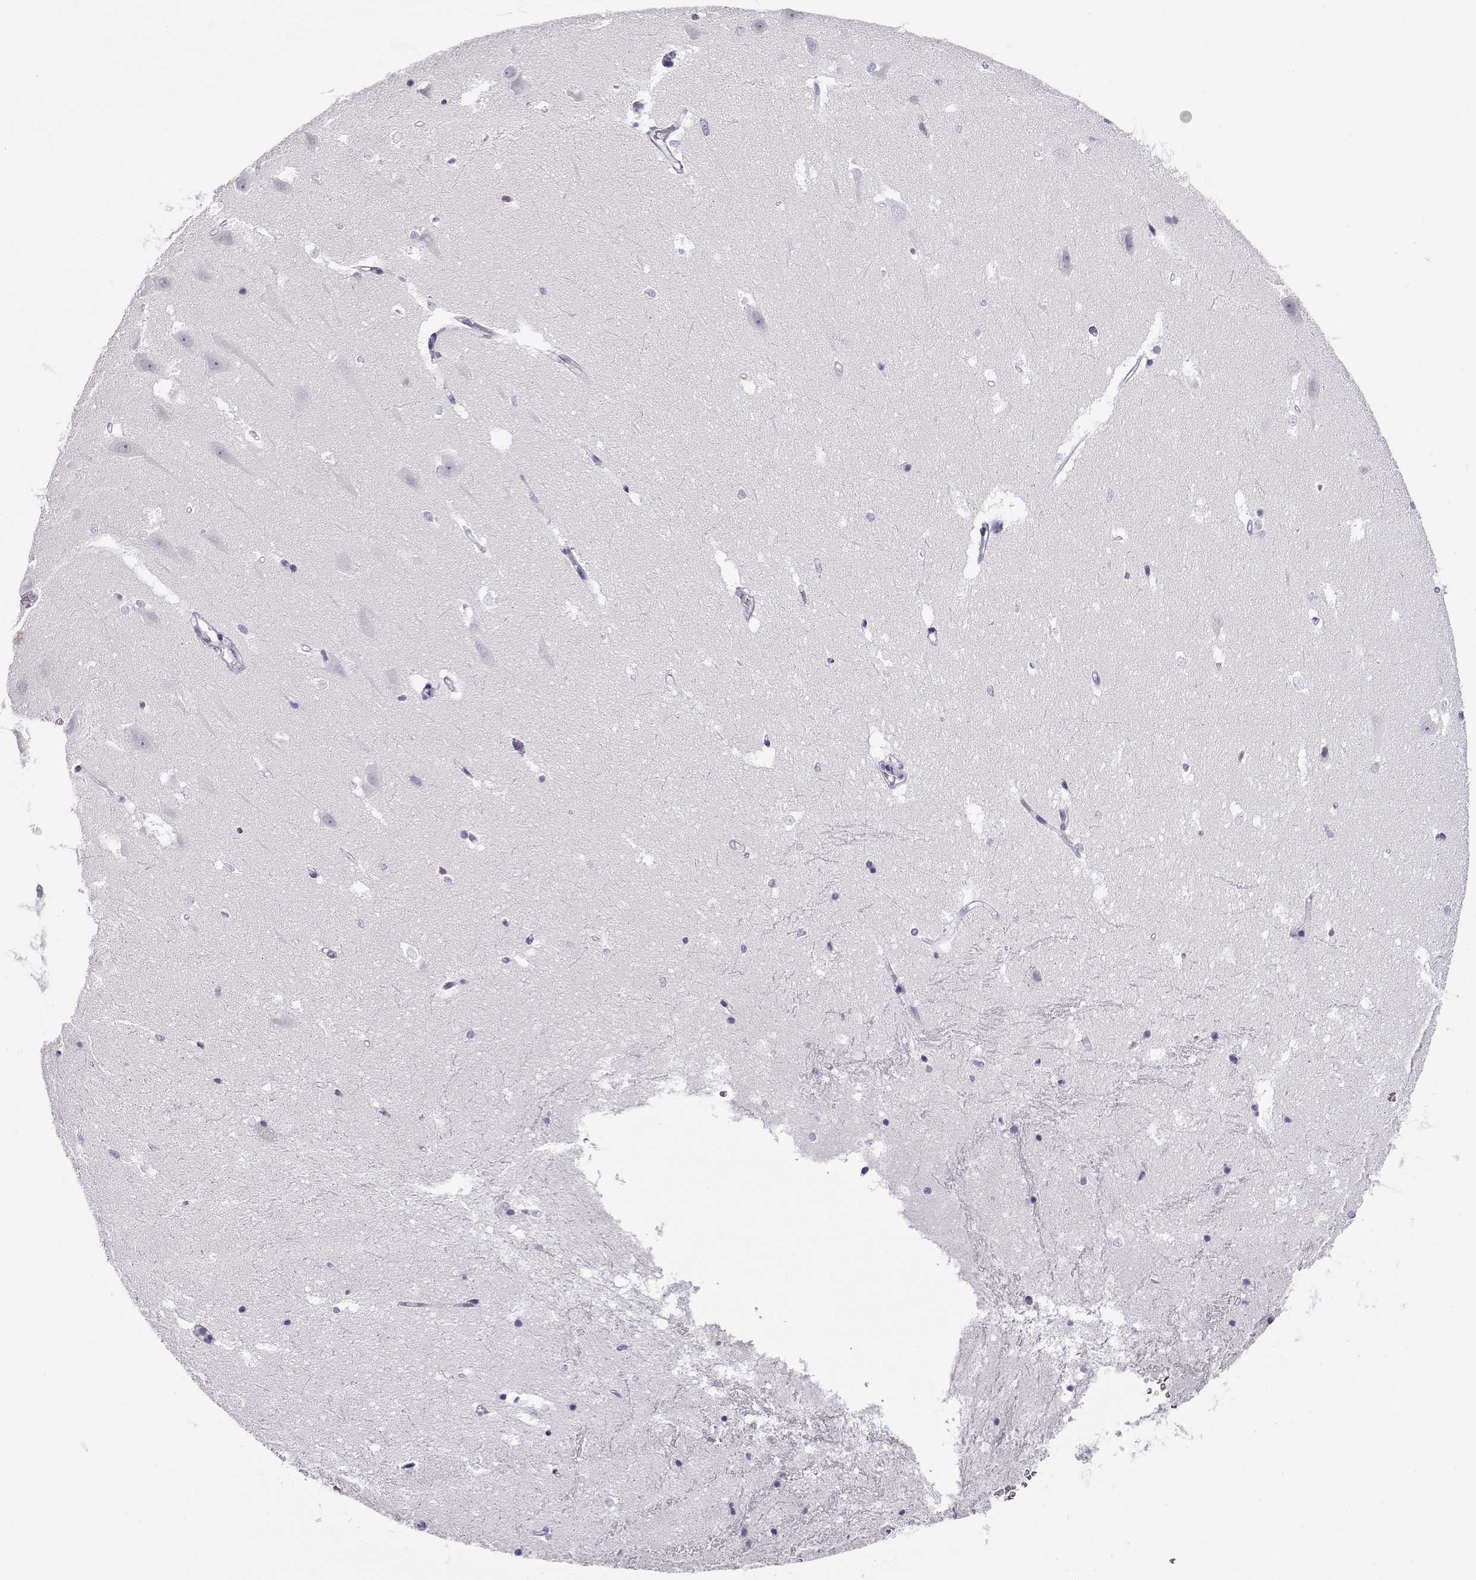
{"staining": {"intensity": "negative", "quantity": "none", "location": "none"}, "tissue": "hippocampus", "cell_type": "Glial cells", "image_type": "normal", "snomed": [{"axis": "morphology", "description": "Normal tissue, NOS"}, {"axis": "topography", "description": "Hippocampus"}], "caption": "This is an IHC histopathology image of unremarkable hippocampus. There is no expression in glial cells.", "gene": "GTSF1L", "patient": {"sex": "male", "age": 44}}